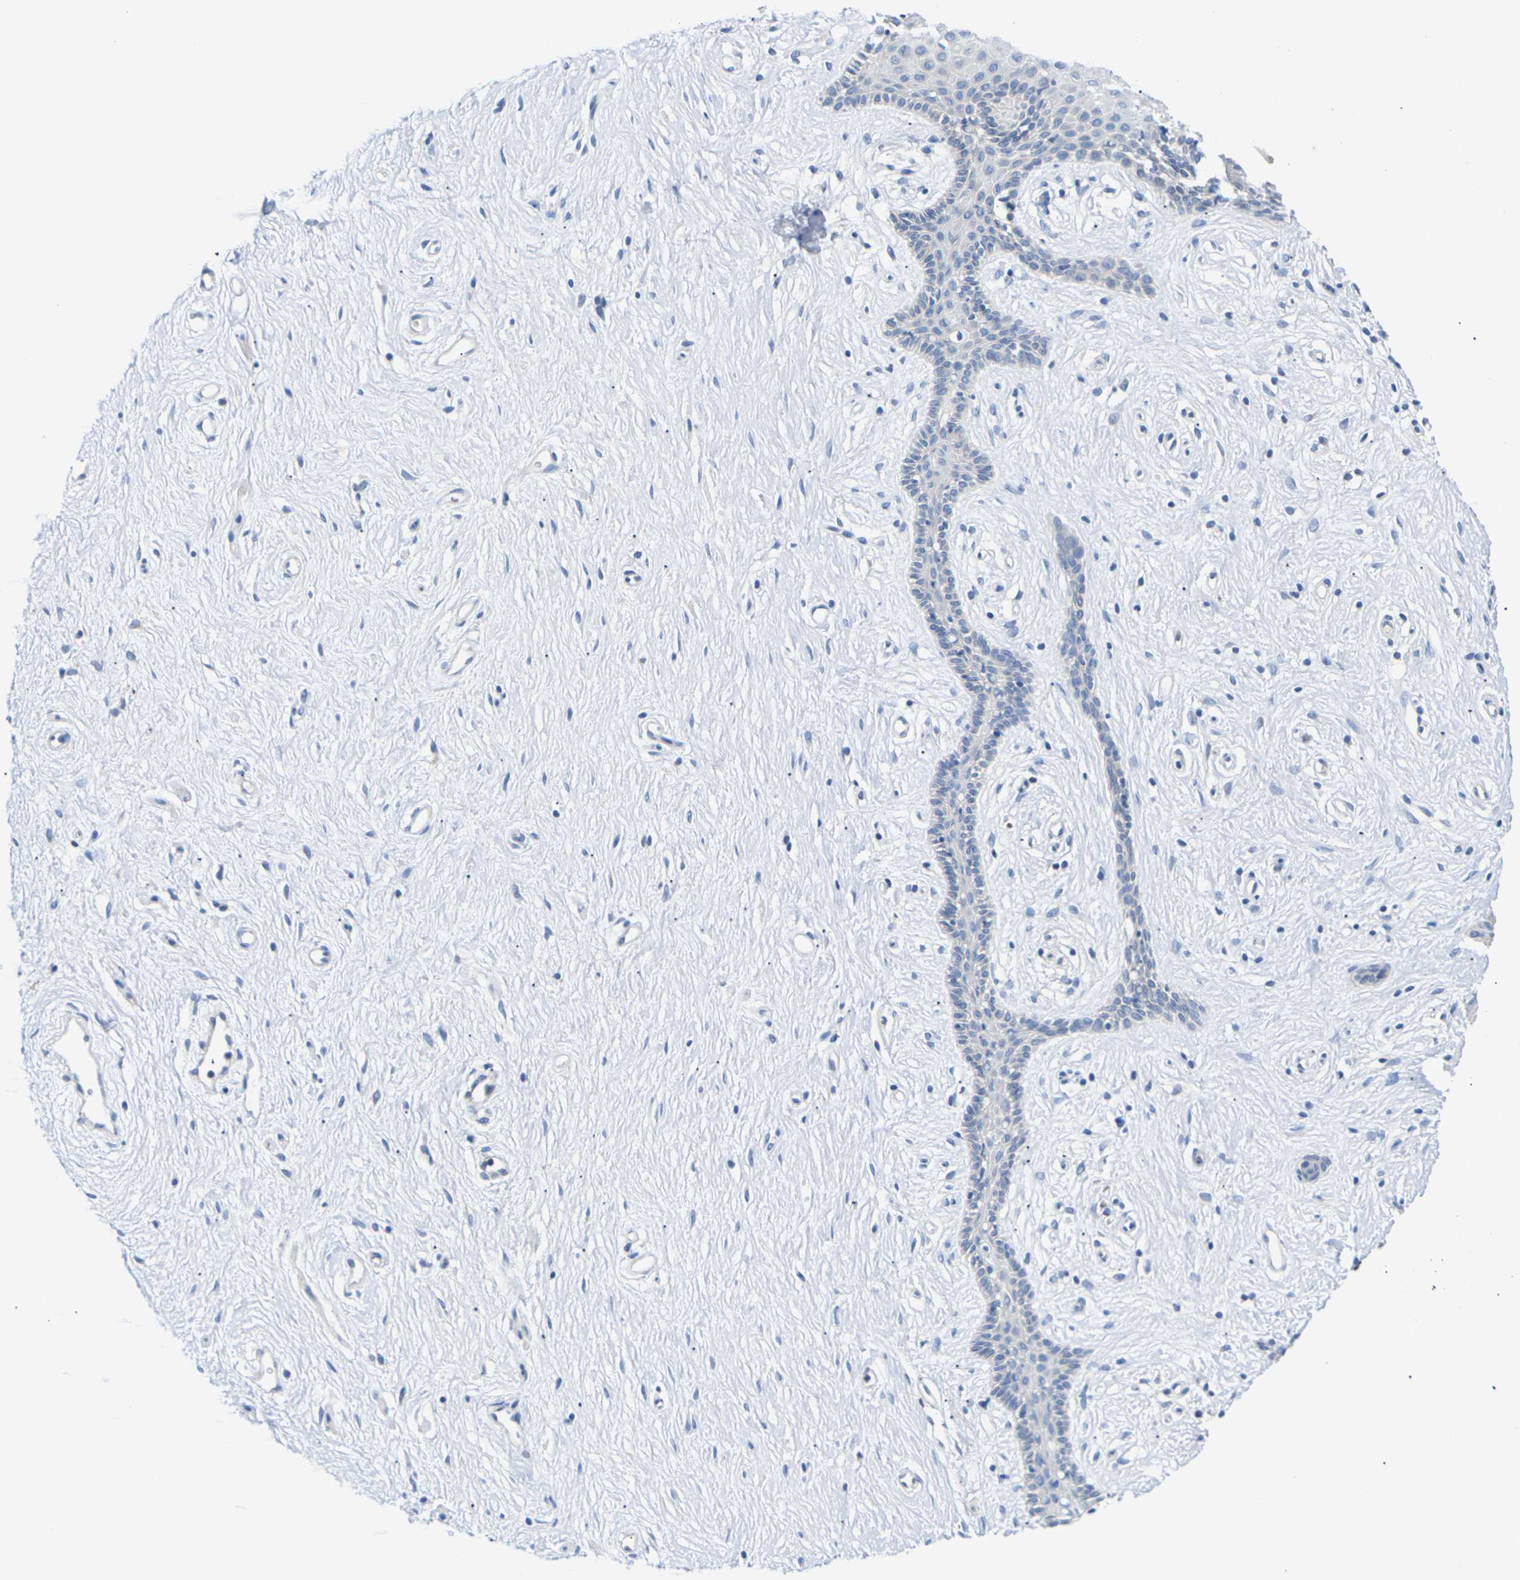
{"staining": {"intensity": "negative", "quantity": "none", "location": "none"}, "tissue": "vagina", "cell_type": "Squamous epithelial cells", "image_type": "normal", "snomed": [{"axis": "morphology", "description": "Normal tissue, NOS"}, {"axis": "topography", "description": "Vagina"}], "caption": "The histopathology image displays no staining of squamous epithelial cells in normal vagina.", "gene": "TMCO4", "patient": {"sex": "female", "age": 44}}